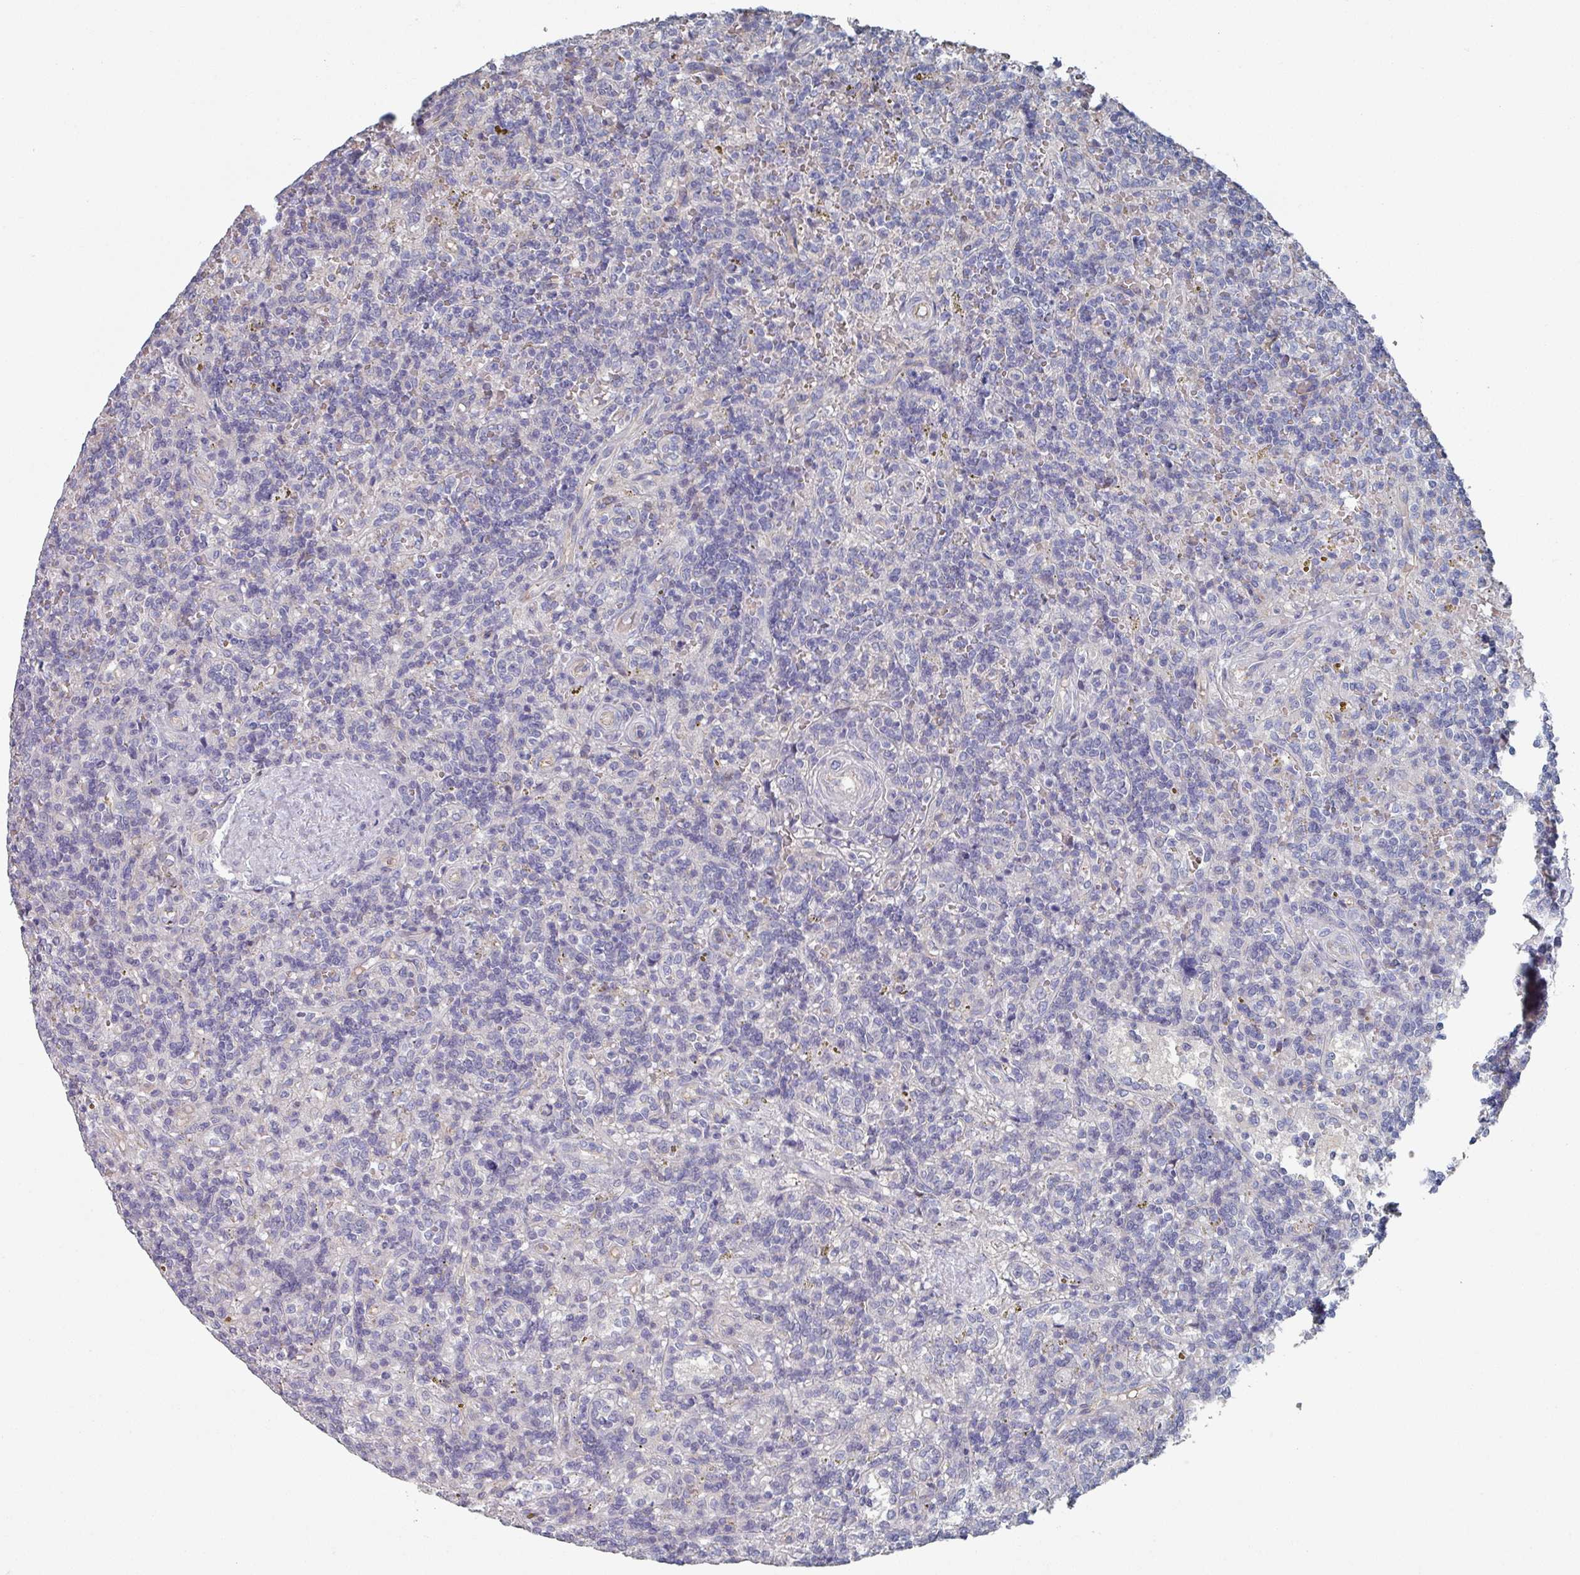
{"staining": {"intensity": "negative", "quantity": "none", "location": "none"}, "tissue": "lymphoma", "cell_type": "Tumor cells", "image_type": "cancer", "snomed": [{"axis": "morphology", "description": "Malignant lymphoma, non-Hodgkin's type, Low grade"}, {"axis": "topography", "description": "Spleen"}], "caption": "Tumor cells show no significant protein expression in lymphoma.", "gene": "EFL1", "patient": {"sex": "male", "age": 67}}